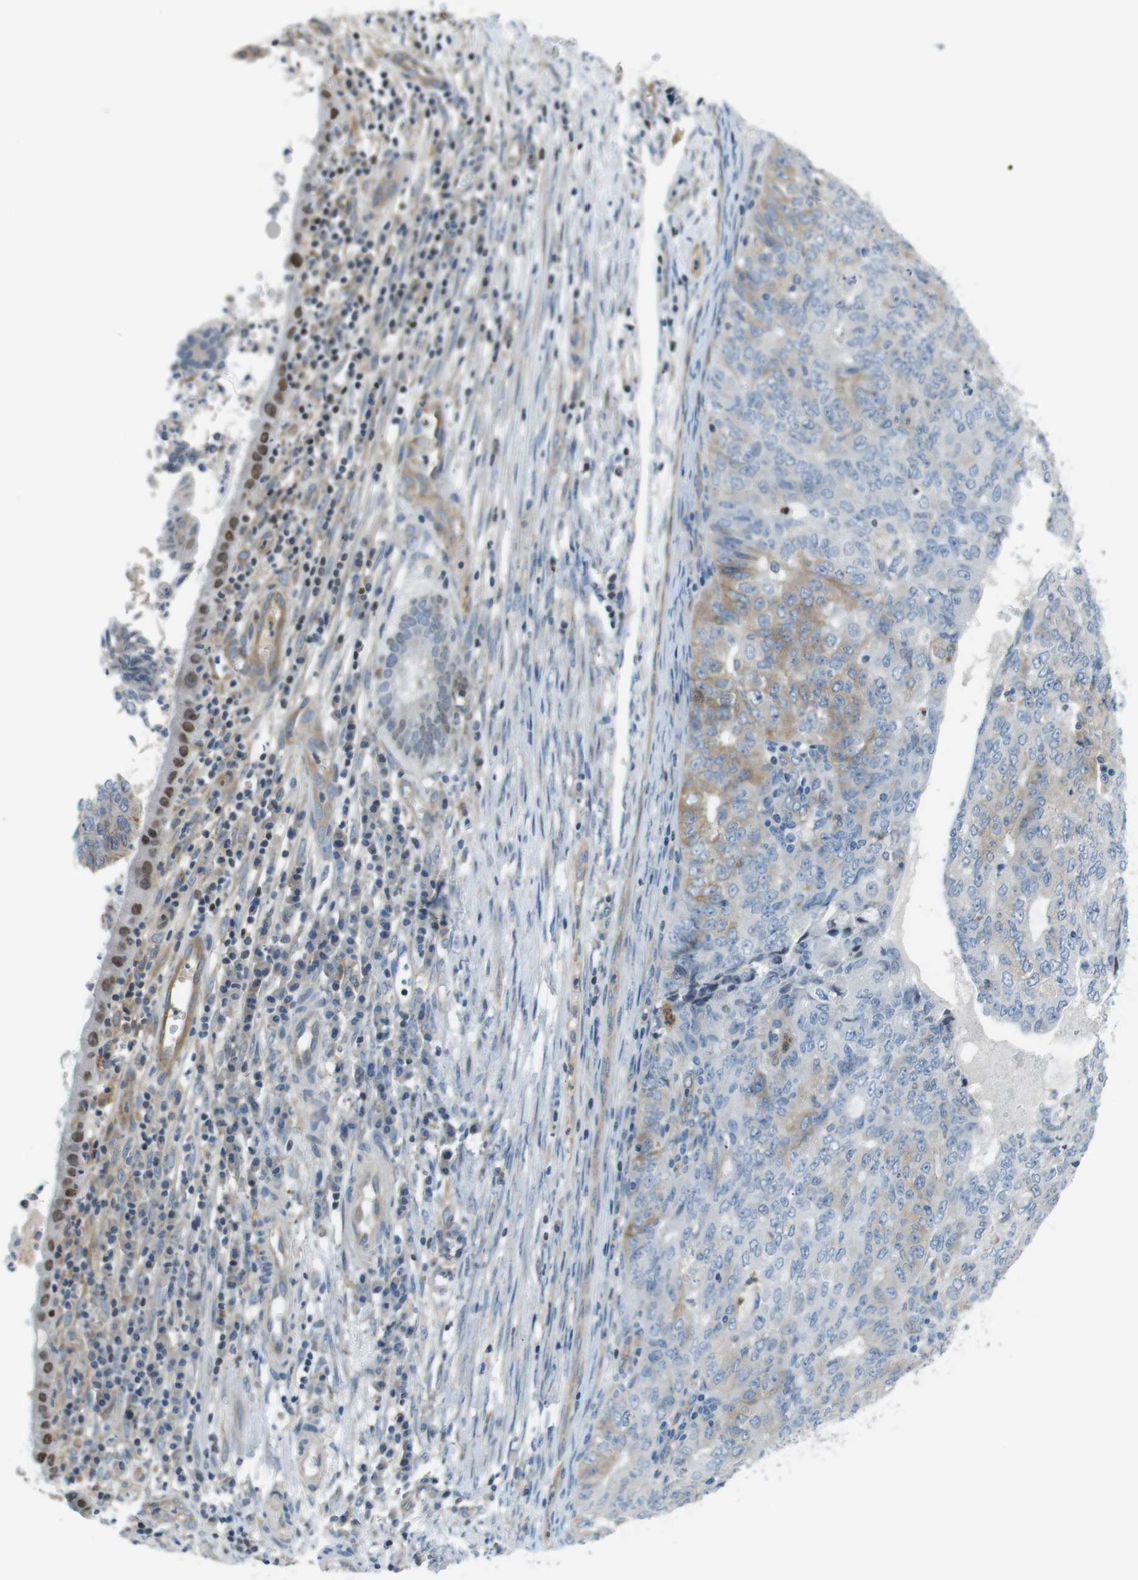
{"staining": {"intensity": "weak", "quantity": "<25%", "location": "cytoplasmic/membranous"}, "tissue": "endometrial cancer", "cell_type": "Tumor cells", "image_type": "cancer", "snomed": [{"axis": "morphology", "description": "Adenocarcinoma, NOS"}, {"axis": "topography", "description": "Endometrium"}], "caption": "A histopathology image of human endometrial cancer (adenocarcinoma) is negative for staining in tumor cells.", "gene": "PCDH10", "patient": {"sex": "female", "age": 32}}